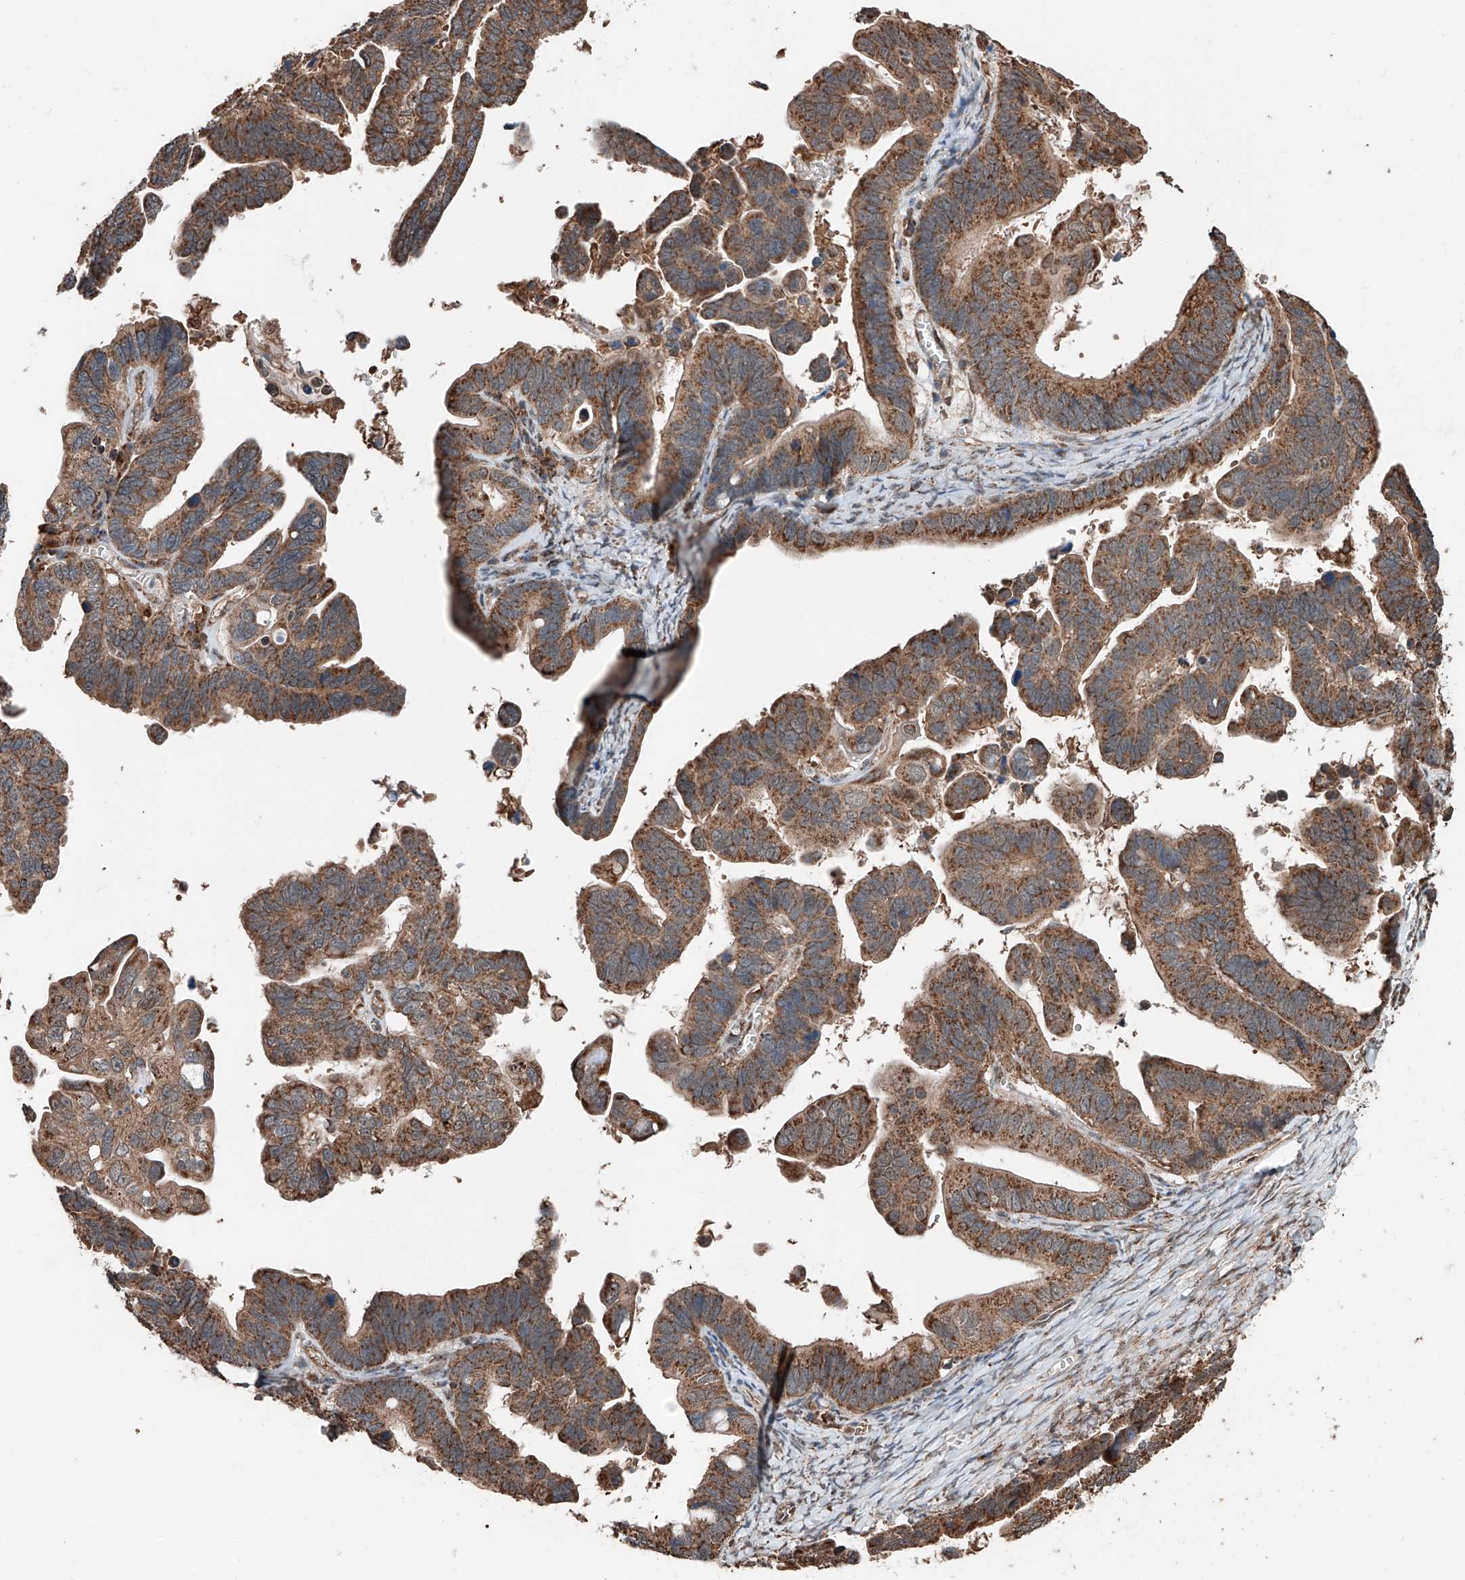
{"staining": {"intensity": "strong", "quantity": ">75%", "location": "cytoplasmic/membranous"}, "tissue": "ovarian cancer", "cell_type": "Tumor cells", "image_type": "cancer", "snomed": [{"axis": "morphology", "description": "Cystadenocarcinoma, serous, NOS"}, {"axis": "topography", "description": "Ovary"}], "caption": "The photomicrograph demonstrates staining of serous cystadenocarcinoma (ovarian), revealing strong cytoplasmic/membranous protein positivity (brown color) within tumor cells.", "gene": "ZNF445", "patient": {"sex": "female", "age": 56}}